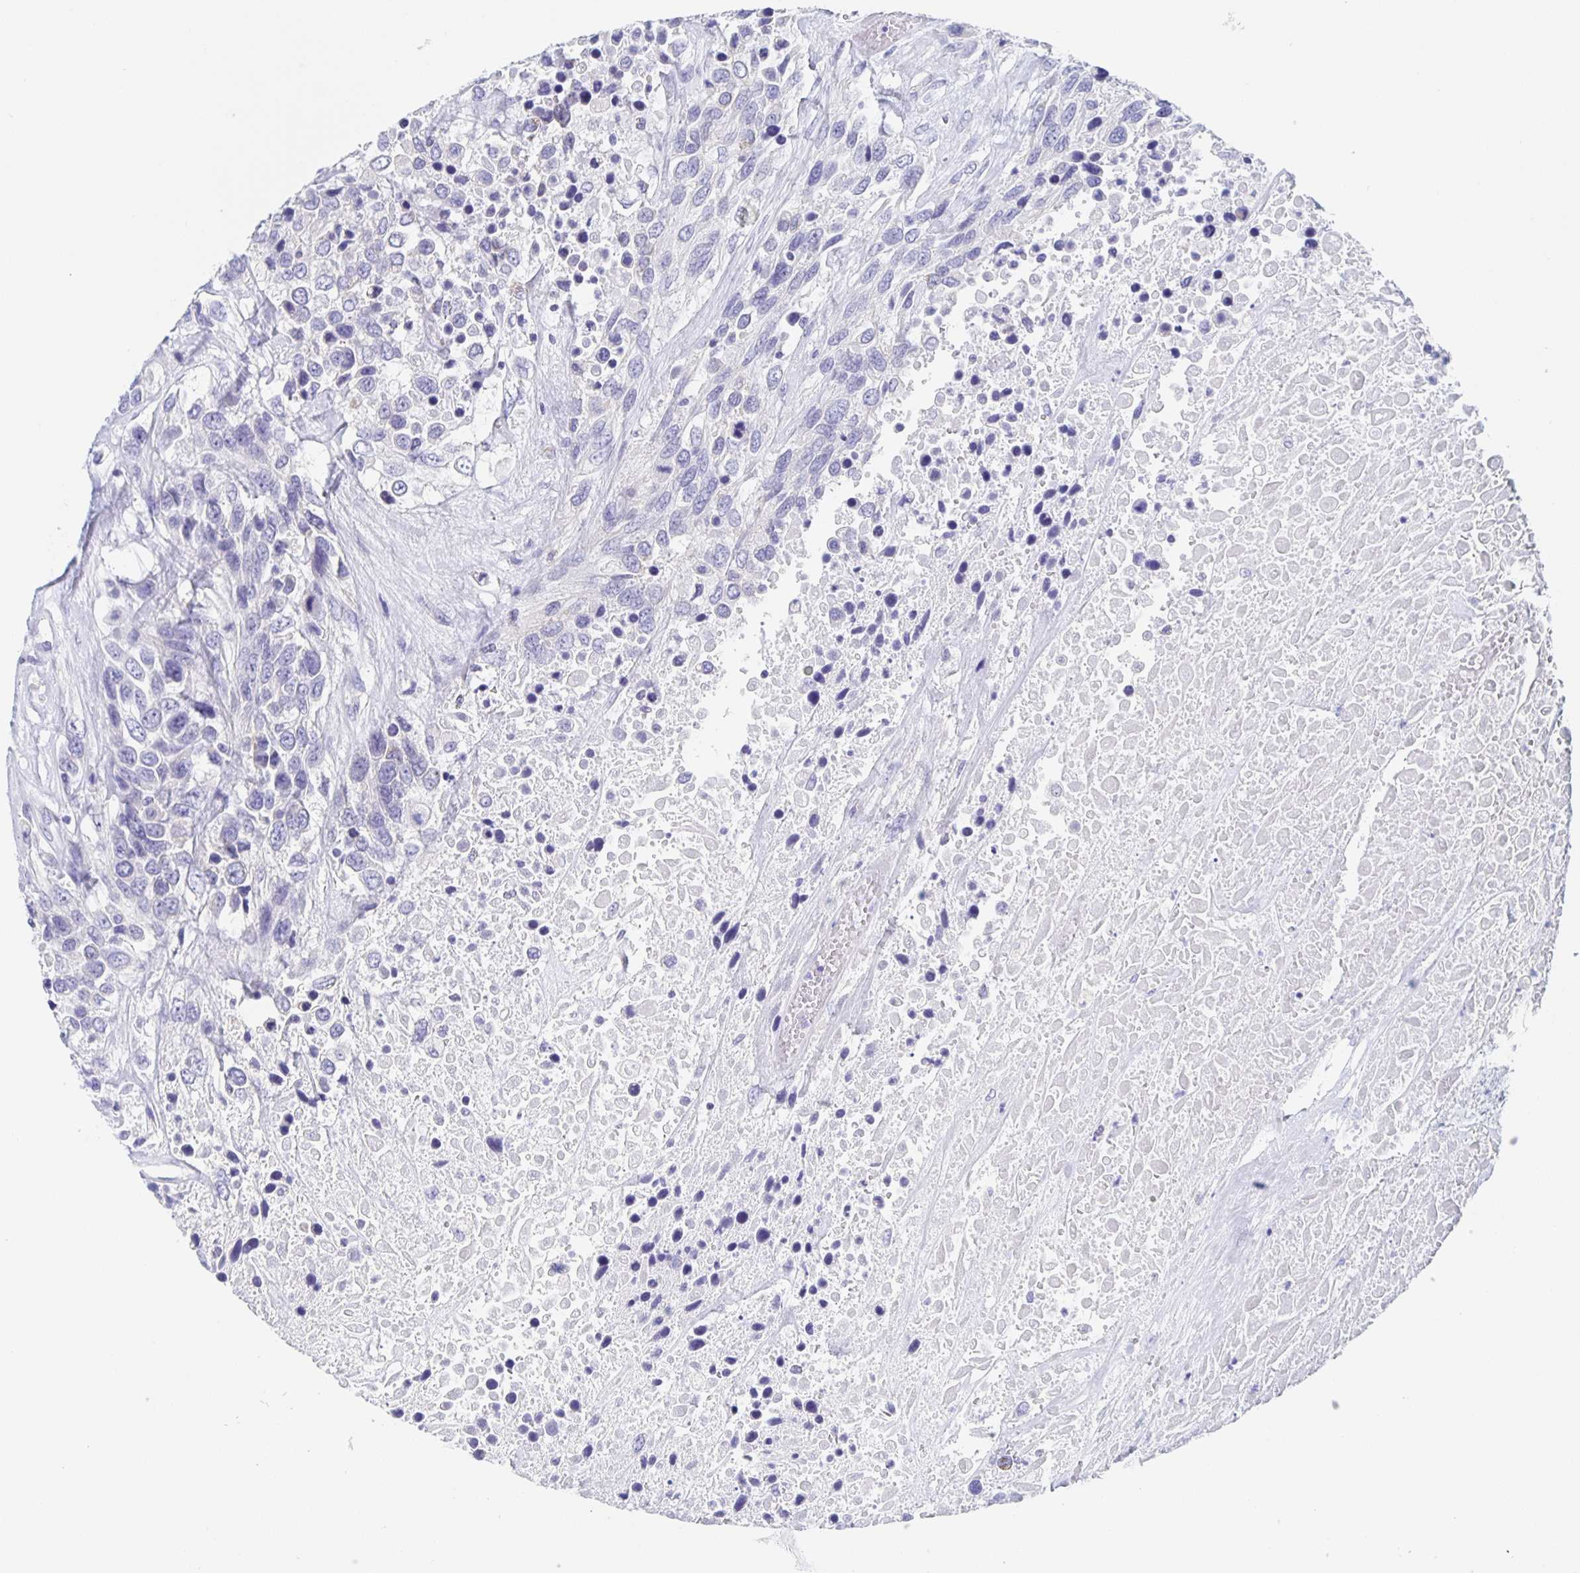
{"staining": {"intensity": "negative", "quantity": "none", "location": "none"}, "tissue": "urothelial cancer", "cell_type": "Tumor cells", "image_type": "cancer", "snomed": [{"axis": "morphology", "description": "Urothelial carcinoma, High grade"}, {"axis": "topography", "description": "Urinary bladder"}], "caption": "DAB (3,3'-diaminobenzidine) immunohistochemical staining of human urothelial cancer demonstrates no significant positivity in tumor cells.", "gene": "DMBT1", "patient": {"sex": "female", "age": 70}}